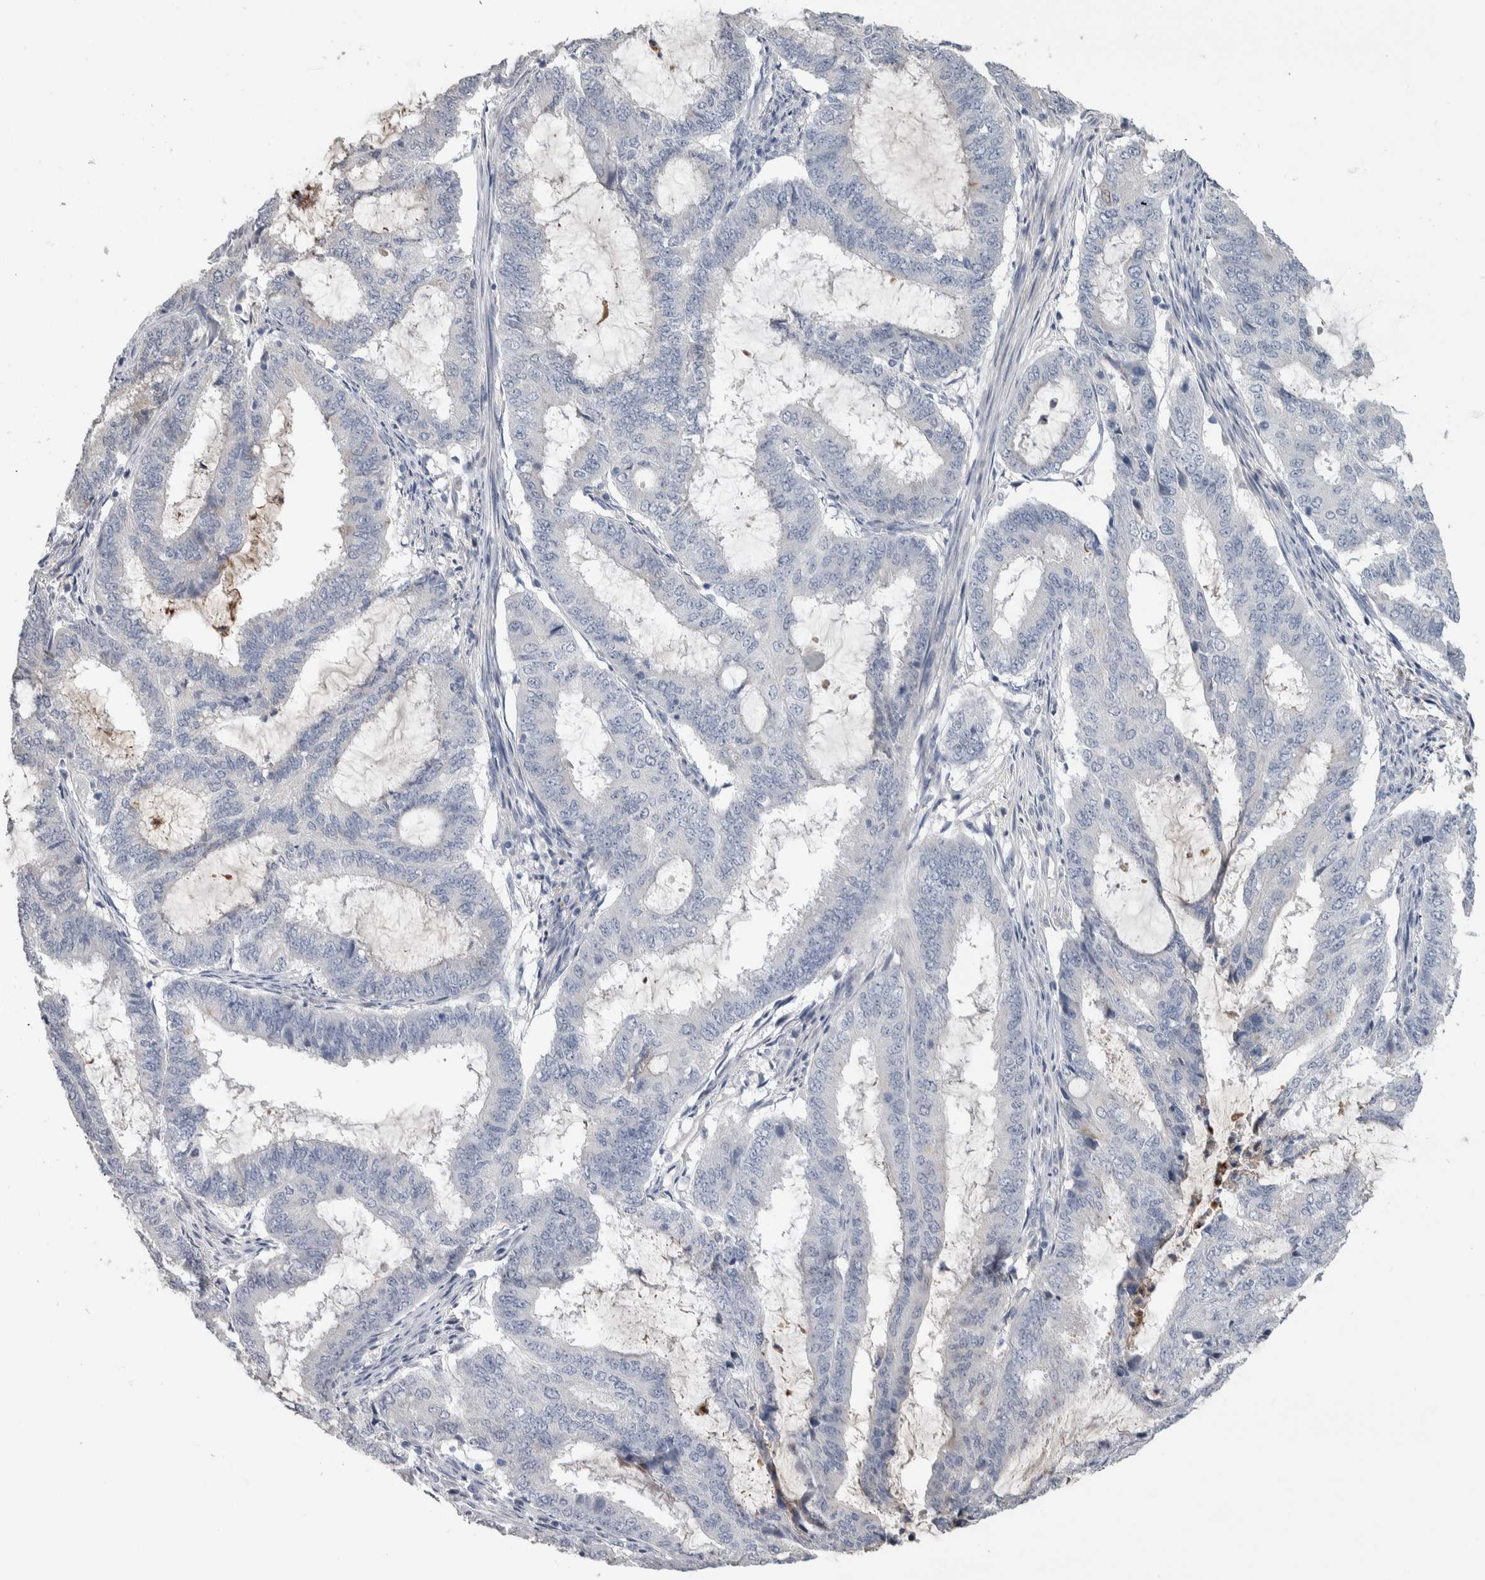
{"staining": {"intensity": "negative", "quantity": "none", "location": "none"}, "tissue": "endometrial cancer", "cell_type": "Tumor cells", "image_type": "cancer", "snomed": [{"axis": "morphology", "description": "Adenocarcinoma, NOS"}, {"axis": "topography", "description": "Endometrium"}], "caption": "Immunohistochemistry (IHC) of endometrial cancer (adenocarcinoma) displays no staining in tumor cells.", "gene": "TMEM102", "patient": {"sex": "female", "age": 51}}